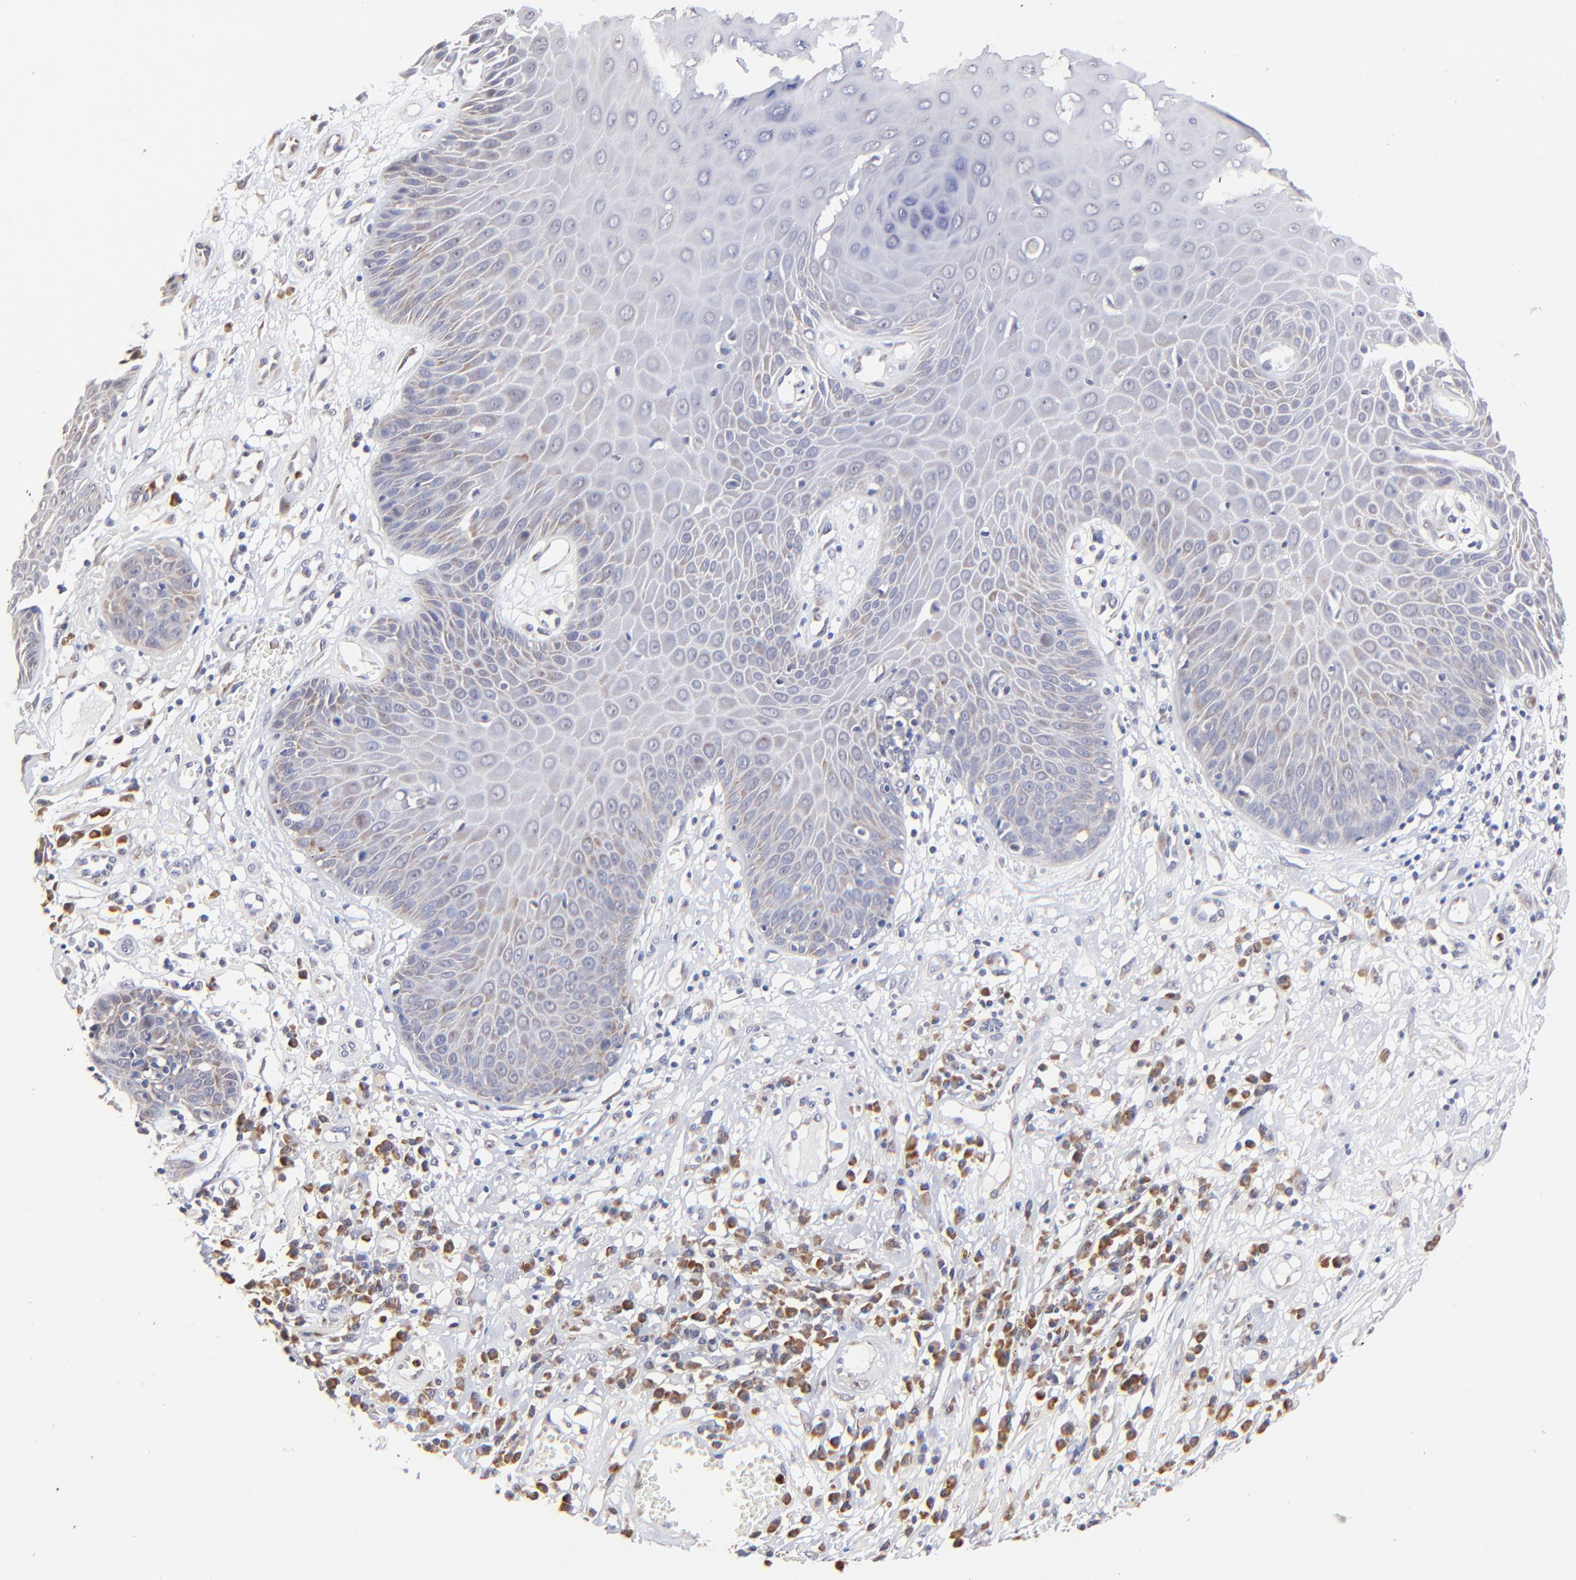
{"staining": {"intensity": "weak", "quantity": "25%-75%", "location": "cytoplasmic/membranous"}, "tissue": "skin cancer", "cell_type": "Tumor cells", "image_type": "cancer", "snomed": [{"axis": "morphology", "description": "Squamous cell carcinoma, NOS"}, {"axis": "topography", "description": "Skin"}], "caption": "A brown stain shows weak cytoplasmic/membranous staining of a protein in skin cancer (squamous cell carcinoma) tumor cells.", "gene": "BBOF1", "patient": {"sex": "male", "age": 65}}